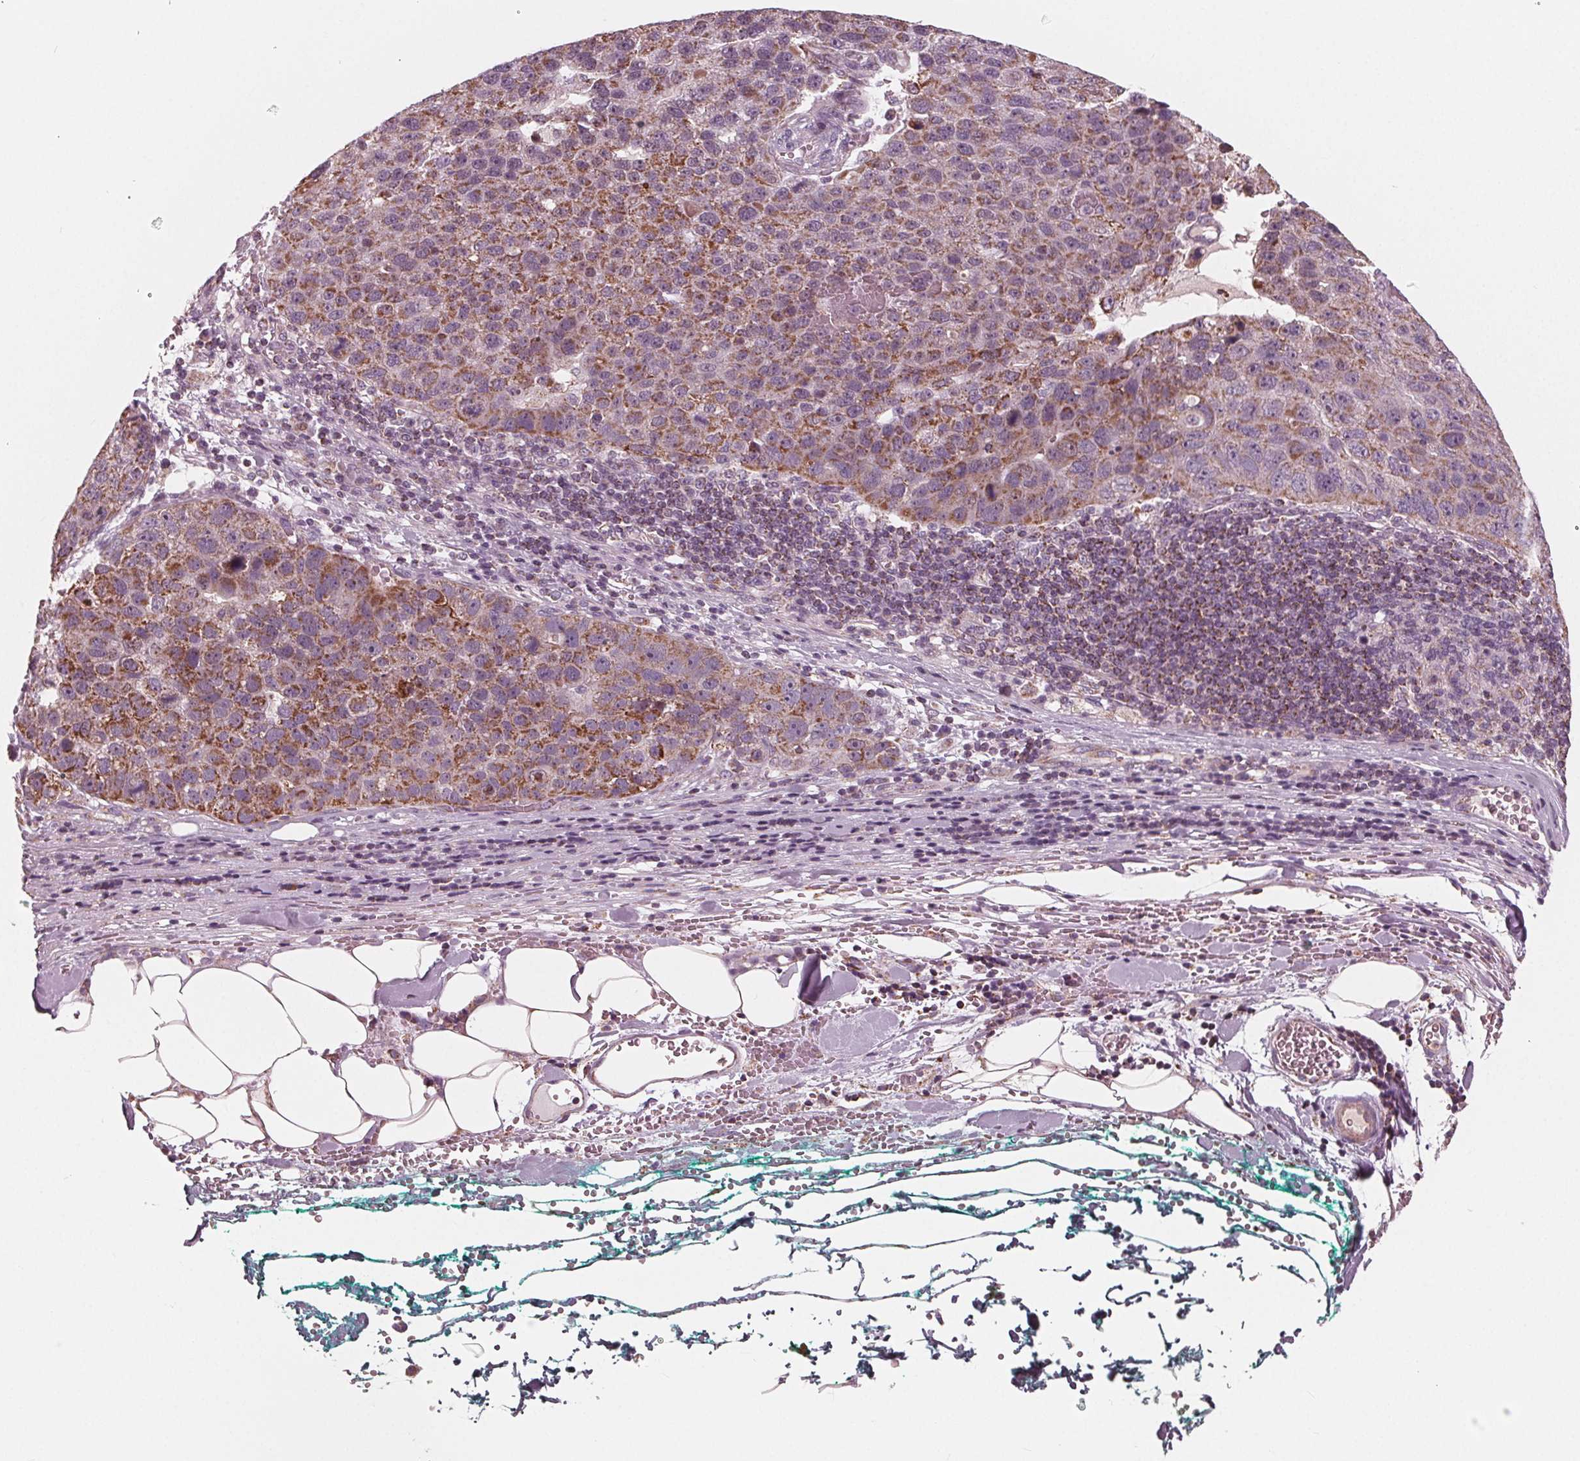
{"staining": {"intensity": "moderate", "quantity": ">75%", "location": "cytoplasmic/membranous"}, "tissue": "pancreatic cancer", "cell_type": "Tumor cells", "image_type": "cancer", "snomed": [{"axis": "morphology", "description": "Adenocarcinoma, NOS"}, {"axis": "topography", "description": "Pancreas"}], "caption": "Immunohistochemistry (IHC) photomicrograph of human pancreatic cancer stained for a protein (brown), which demonstrates medium levels of moderate cytoplasmic/membranous expression in approximately >75% of tumor cells.", "gene": "DCAF4L2", "patient": {"sex": "female", "age": 61}}